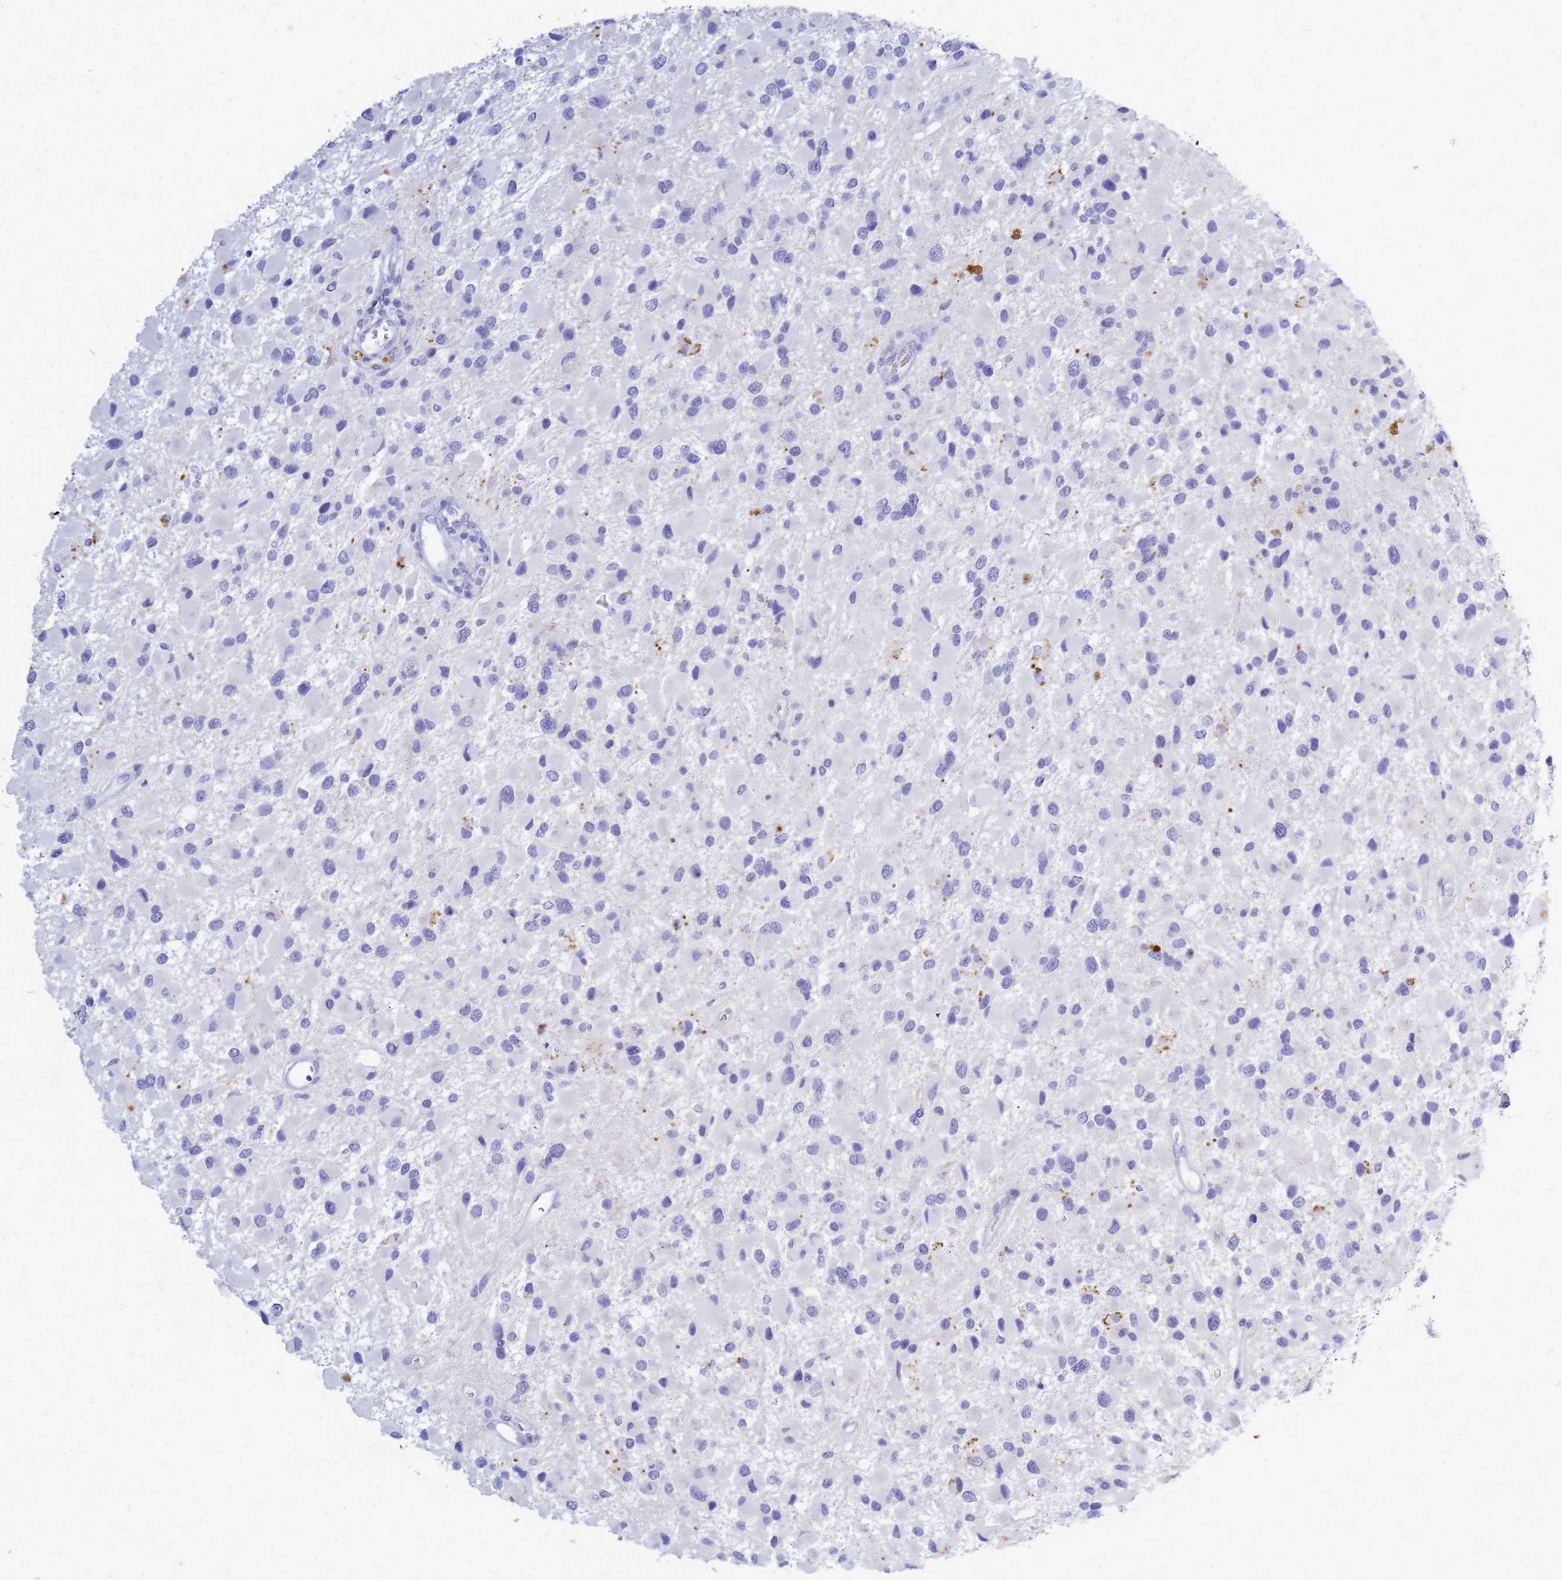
{"staining": {"intensity": "negative", "quantity": "none", "location": "none"}, "tissue": "glioma", "cell_type": "Tumor cells", "image_type": "cancer", "snomed": [{"axis": "morphology", "description": "Glioma, malignant, High grade"}, {"axis": "topography", "description": "Brain"}], "caption": "Glioma was stained to show a protein in brown. There is no significant positivity in tumor cells.", "gene": "B3GNT8", "patient": {"sex": "male", "age": 53}}